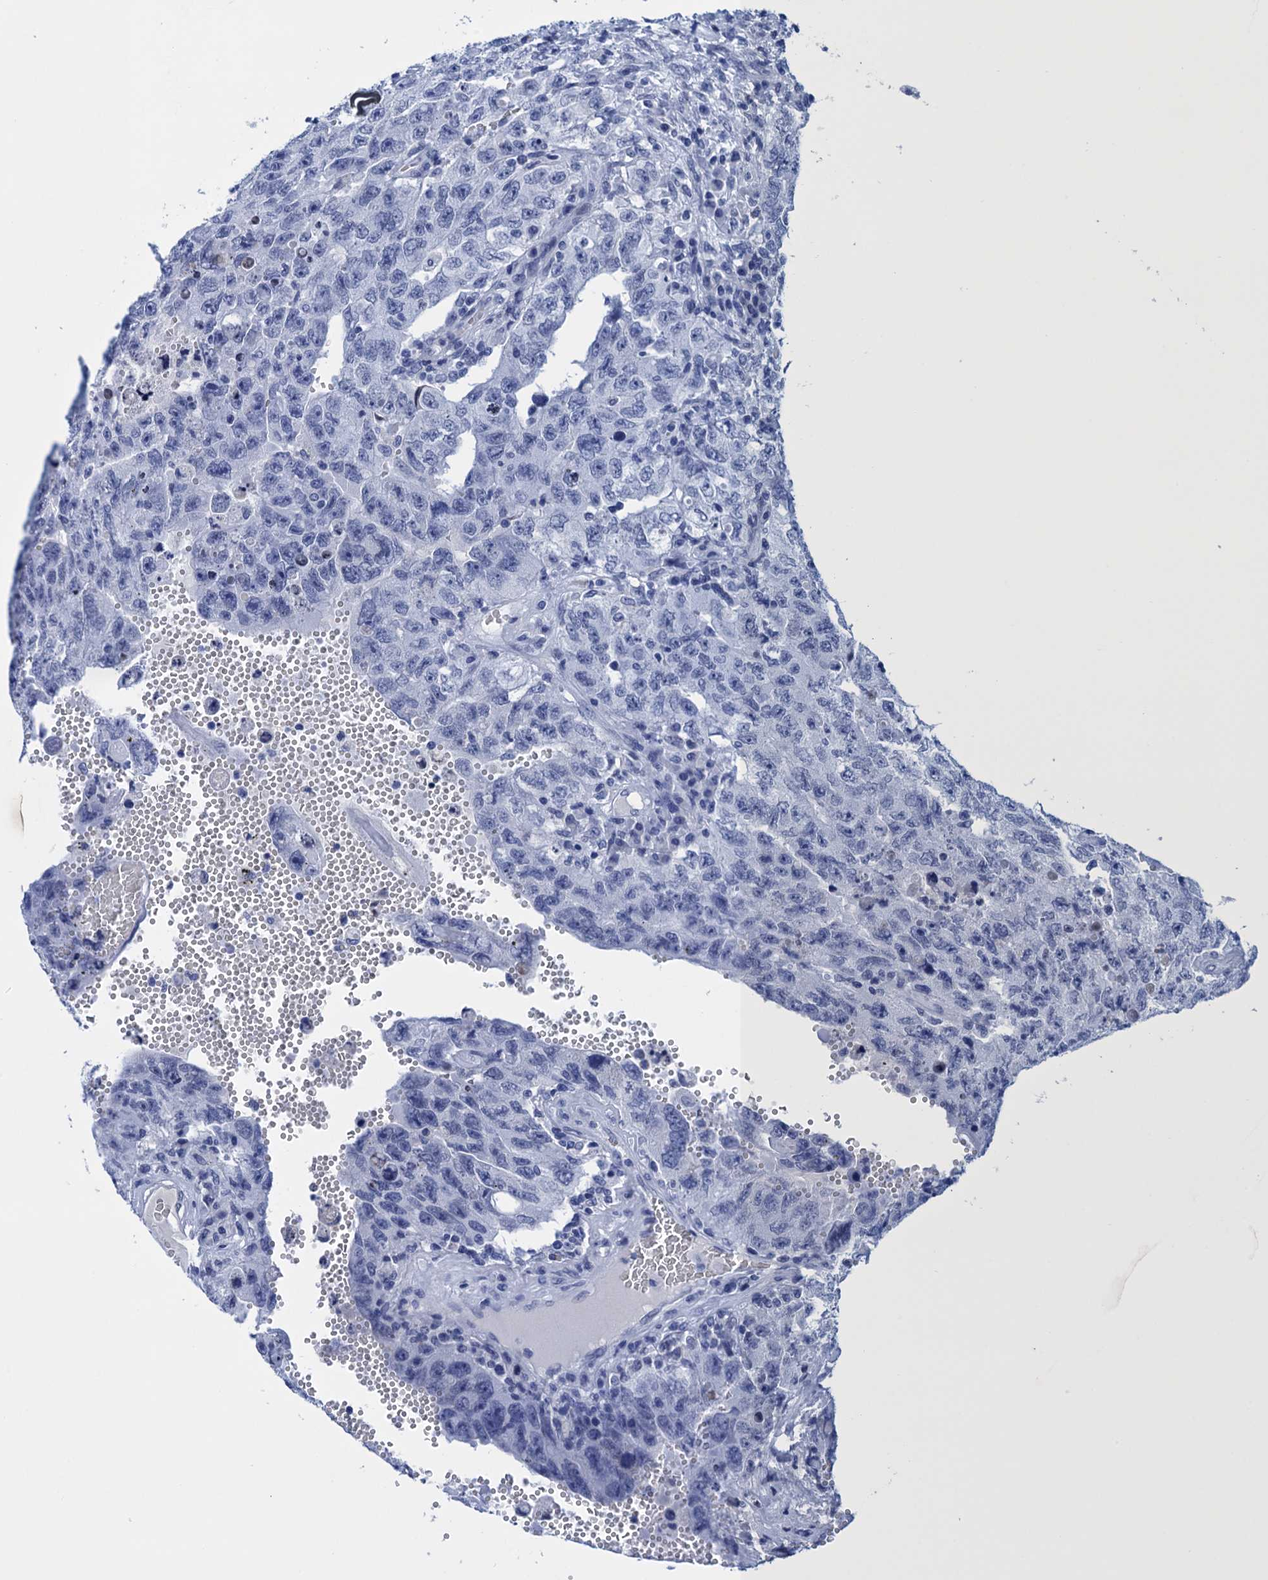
{"staining": {"intensity": "negative", "quantity": "none", "location": "none"}, "tissue": "testis cancer", "cell_type": "Tumor cells", "image_type": "cancer", "snomed": [{"axis": "morphology", "description": "Carcinoma, Embryonal, NOS"}, {"axis": "topography", "description": "Testis"}], "caption": "The image exhibits no staining of tumor cells in embryonal carcinoma (testis).", "gene": "METTL25", "patient": {"sex": "male", "age": 26}}